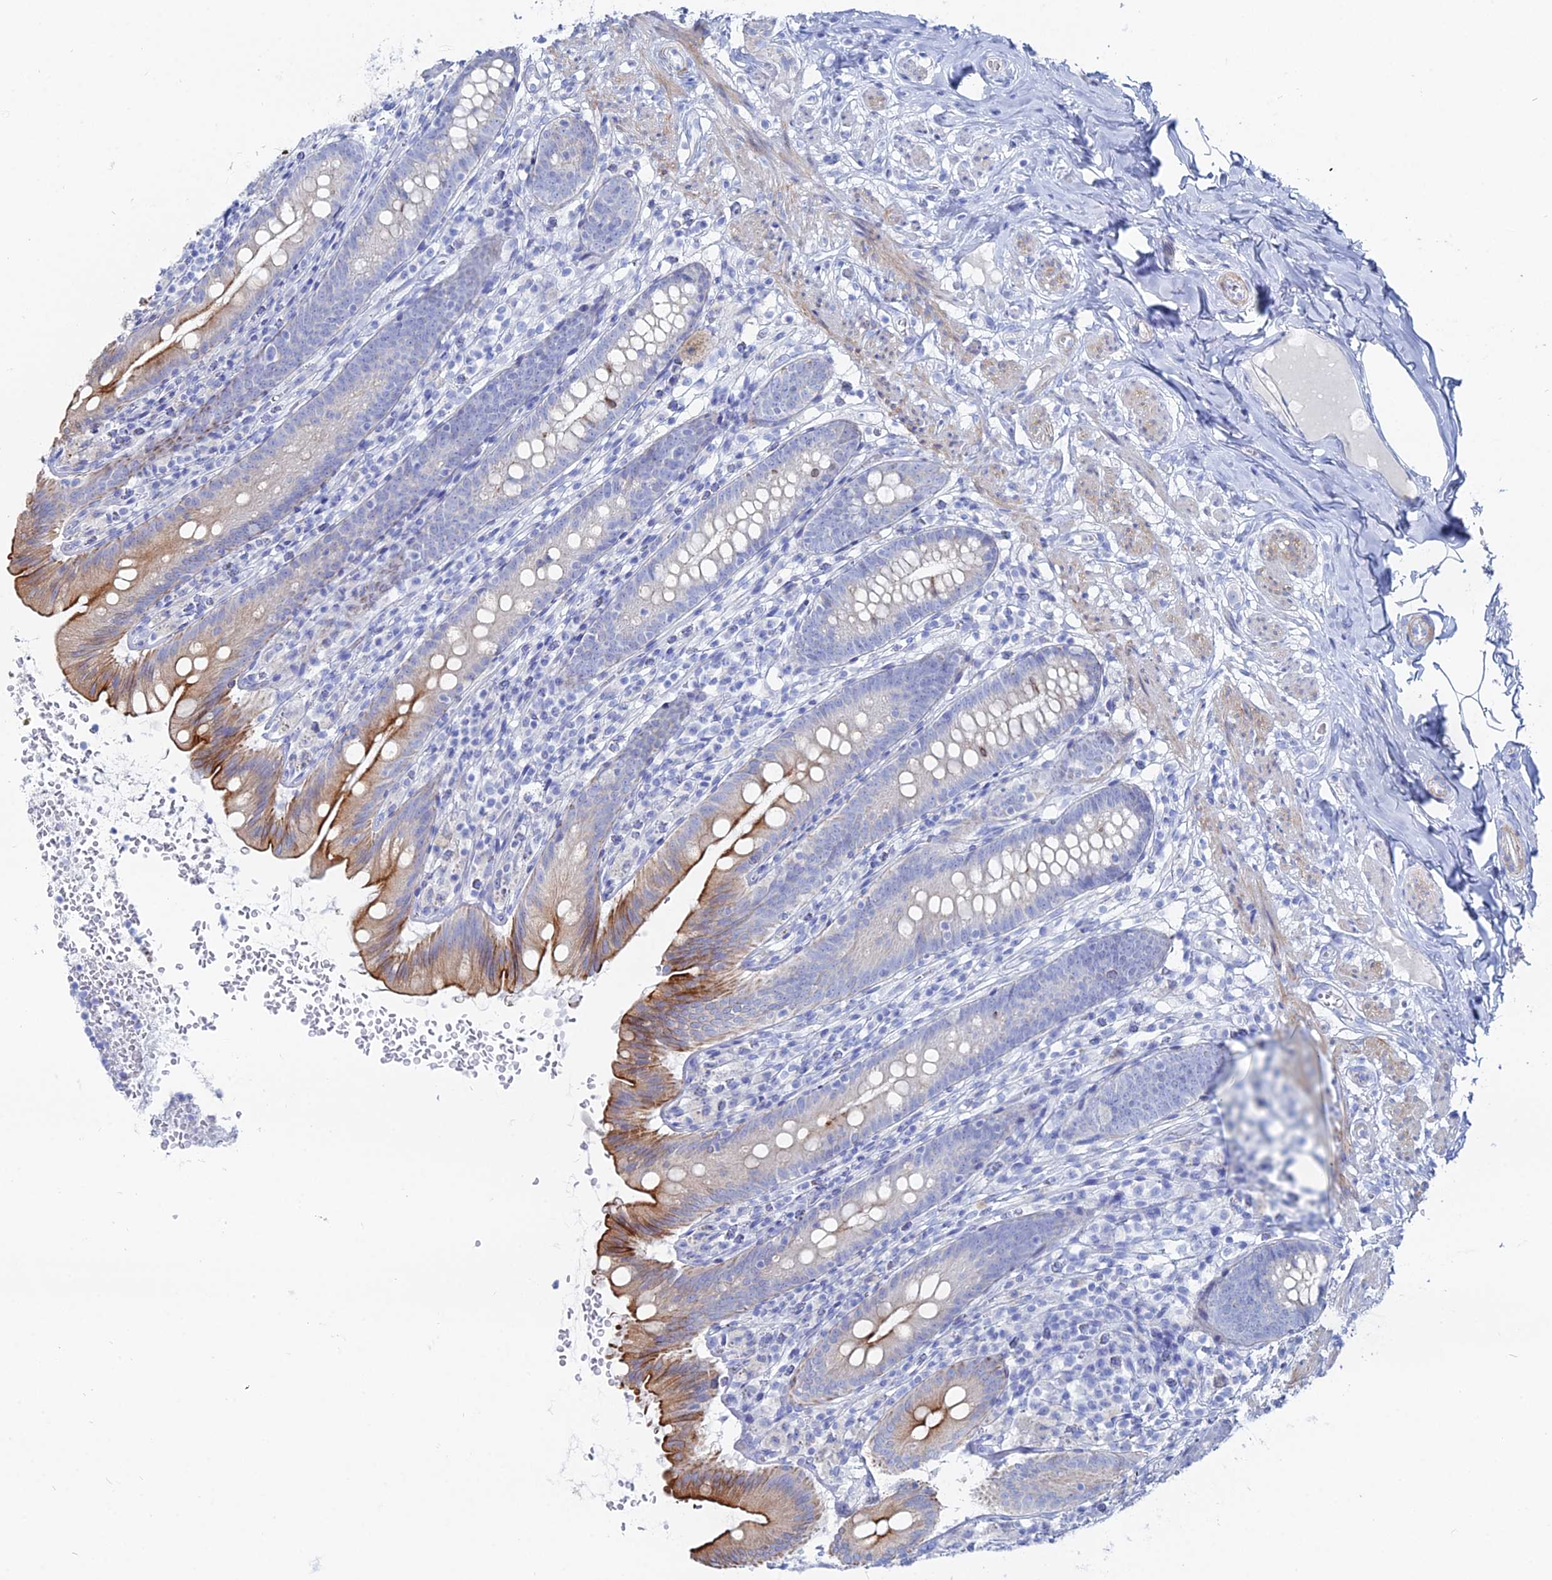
{"staining": {"intensity": "strong", "quantity": "<25%", "location": "cytoplasmic/membranous"}, "tissue": "appendix", "cell_type": "Glandular cells", "image_type": "normal", "snomed": [{"axis": "morphology", "description": "Normal tissue, NOS"}, {"axis": "topography", "description": "Appendix"}], "caption": "An IHC image of unremarkable tissue is shown. Protein staining in brown shows strong cytoplasmic/membranous positivity in appendix within glandular cells. (Stains: DAB (3,3'-diaminobenzidine) in brown, nuclei in blue, Microscopy: brightfield microscopy at high magnification).", "gene": "DHX34", "patient": {"sex": "male", "age": 55}}